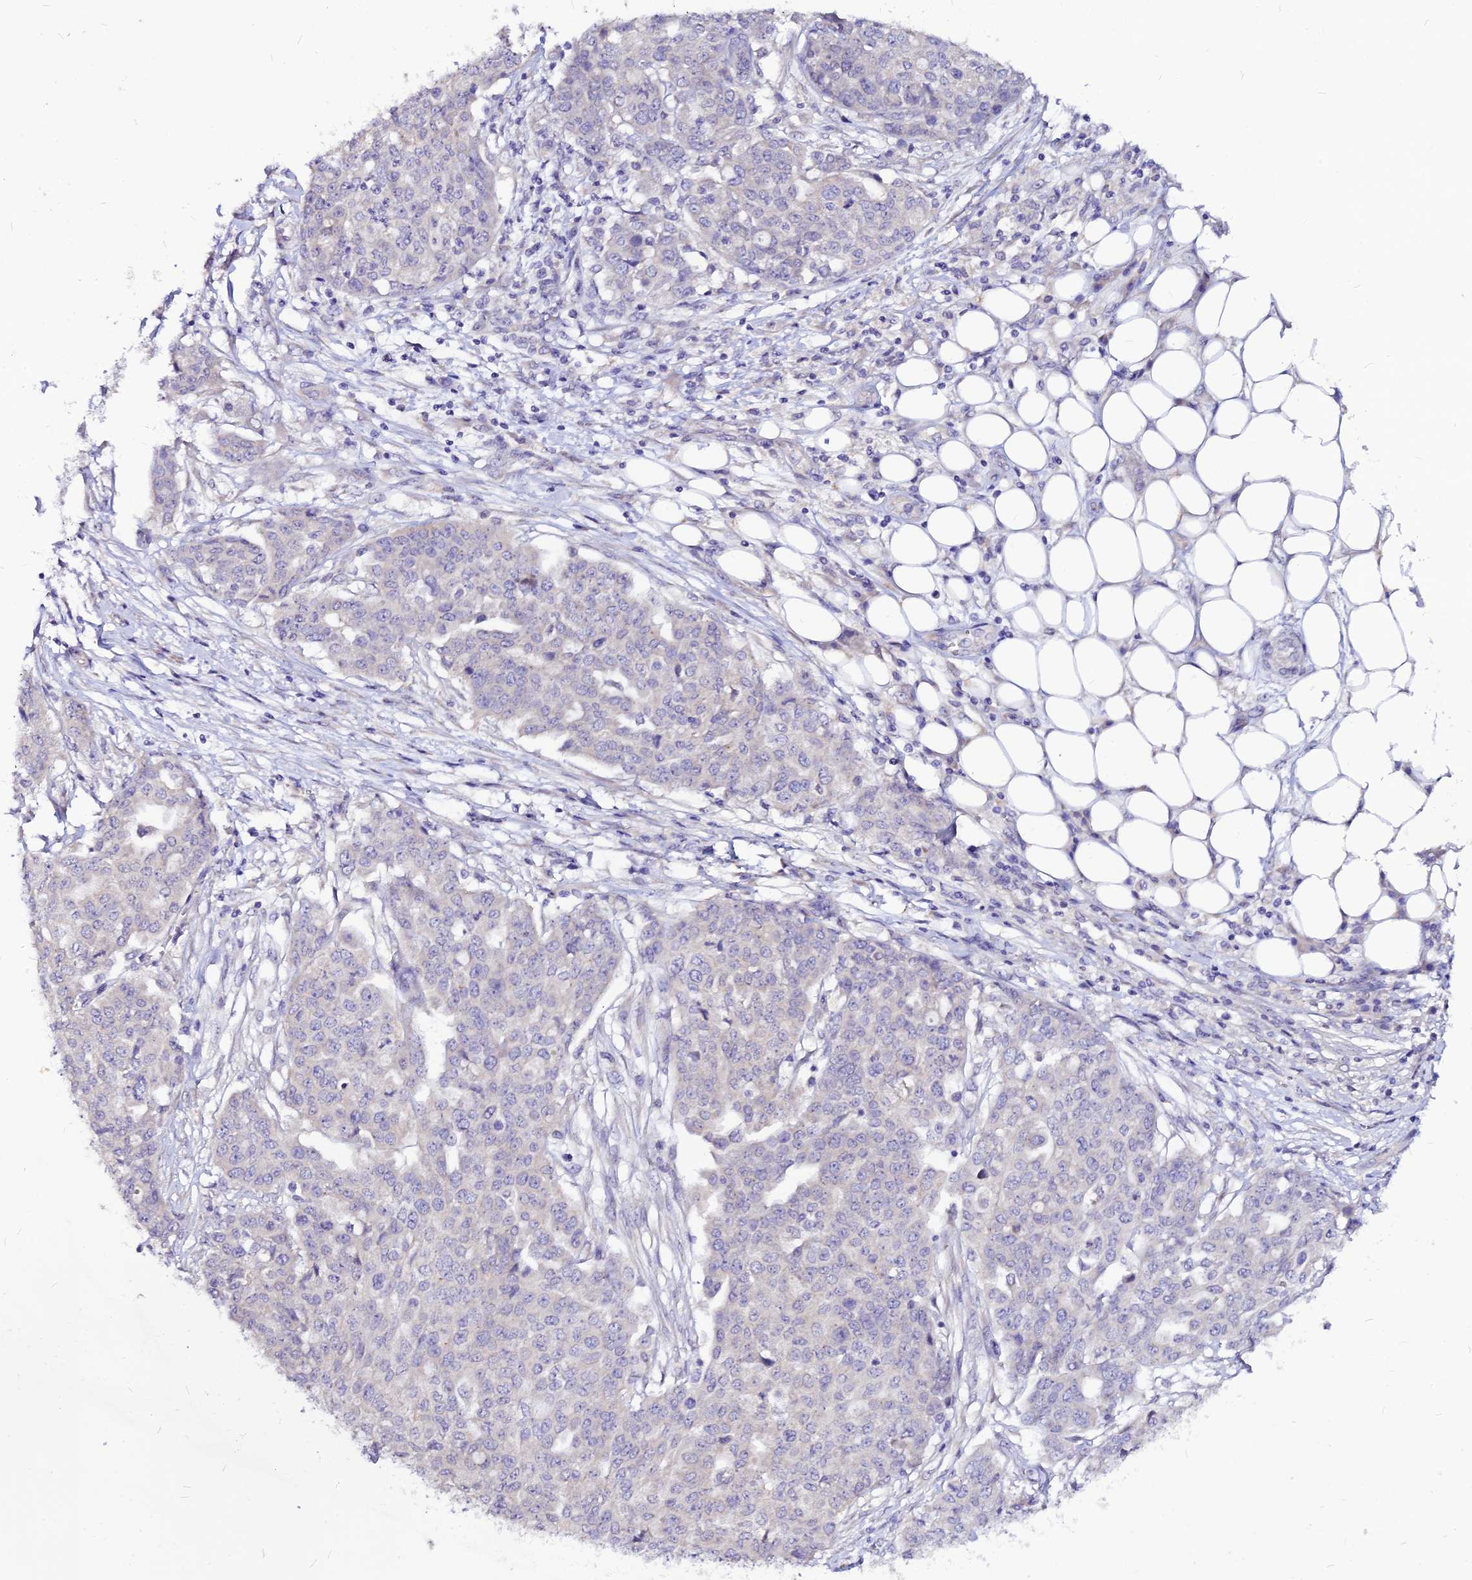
{"staining": {"intensity": "negative", "quantity": "none", "location": "none"}, "tissue": "ovarian cancer", "cell_type": "Tumor cells", "image_type": "cancer", "snomed": [{"axis": "morphology", "description": "Cystadenocarcinoma, serous, NOS"}, {"axis": "topography", "description": "Soft tissue"}, {"axis": "topography", "description": "Ovary"}], "caption": "High magnification brightfield microscopy of ovarian cancer stained with DAB (brown) and counterstained with hematoxylin (blue): tumor cells show no significant expression. (DAB (3,3'-diaminobenzidine) immunohistochemistry, high magnification).", "gene": "CZIB", "patient": {"sex": "female", "age": 57}}